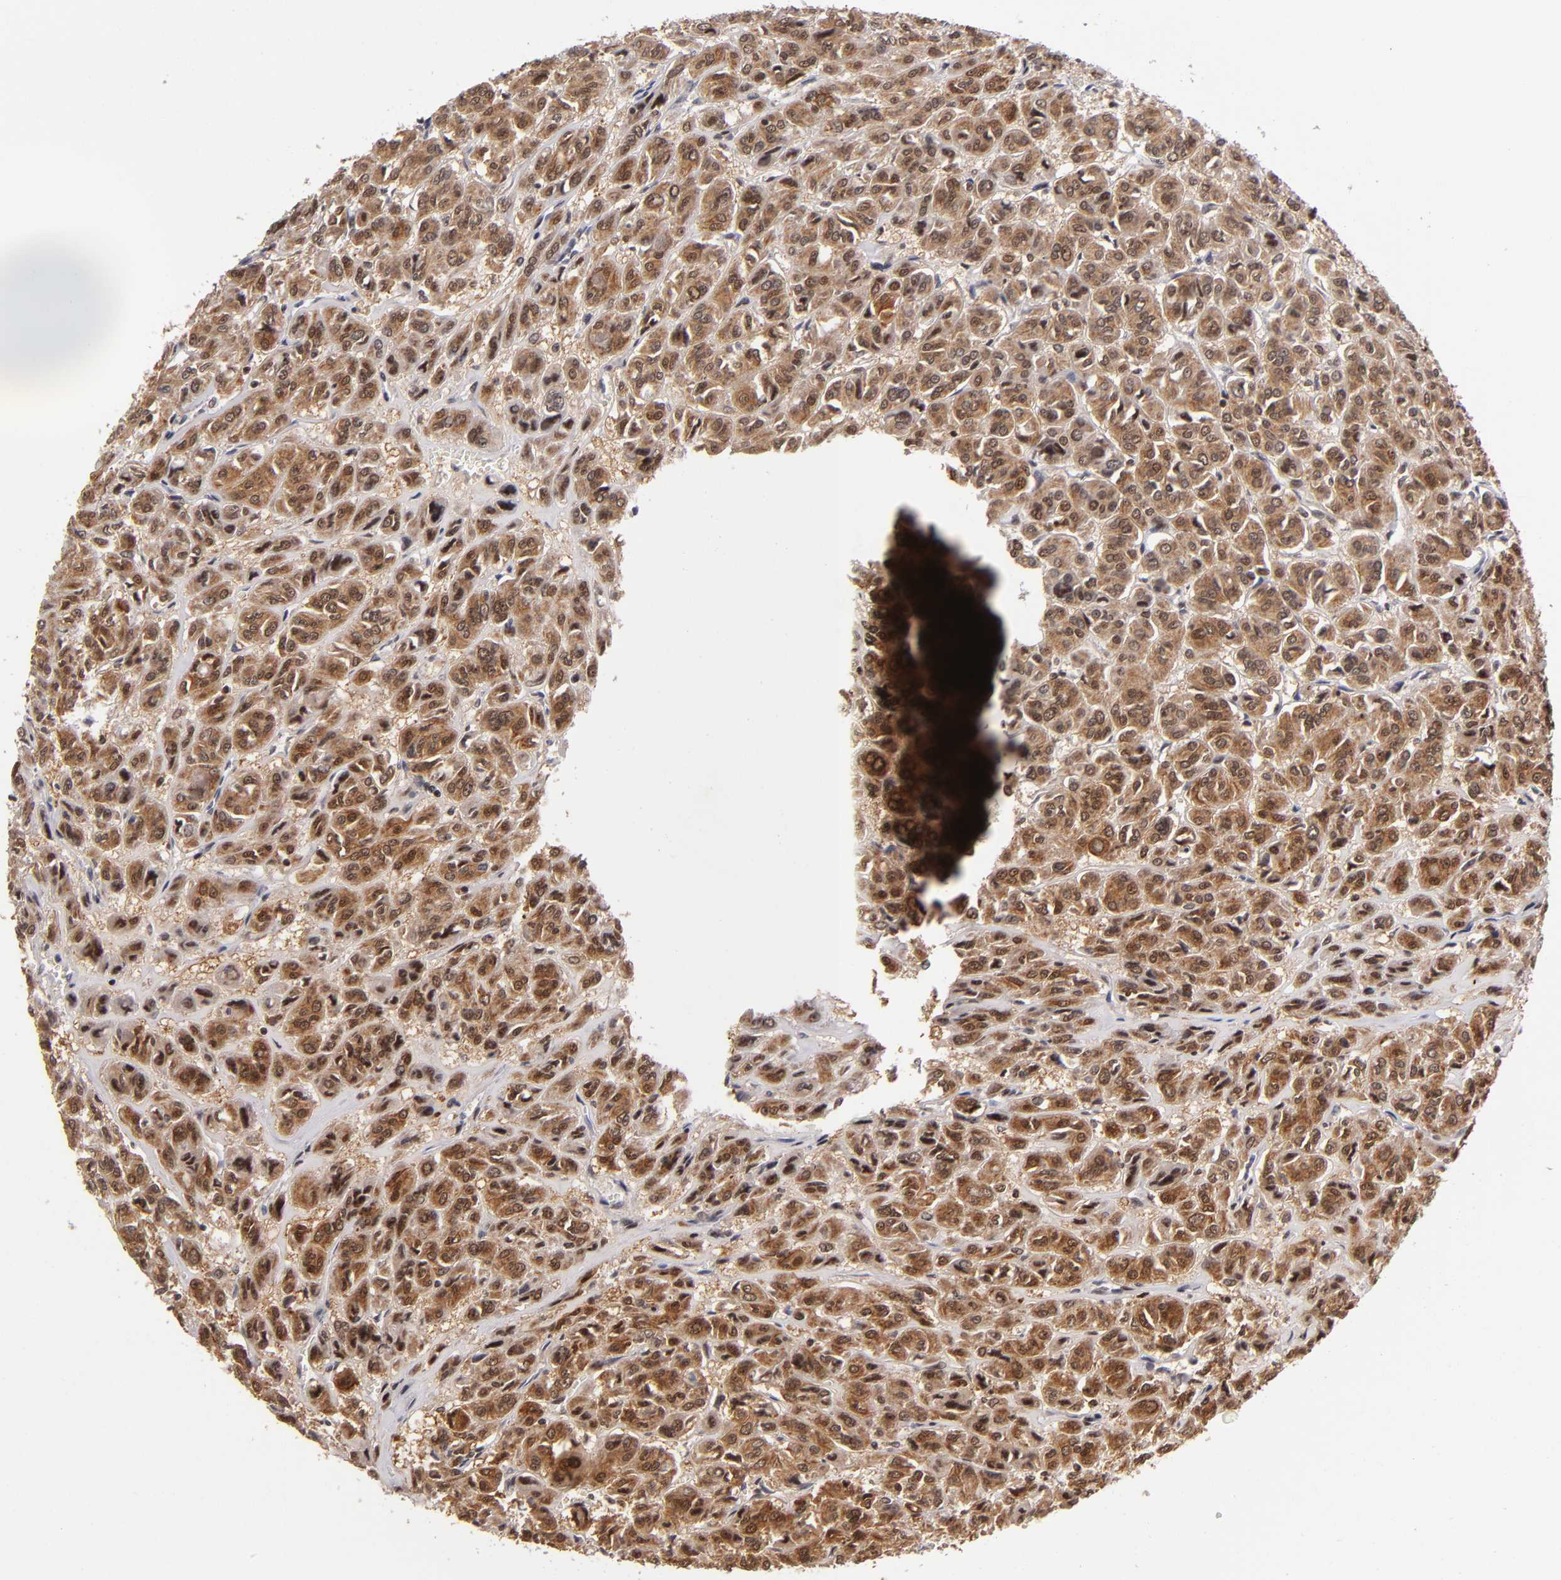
{"staining": {"intensity": "strong", "quantity": ">75%", "location": "cytoplasmic/membranous,nuclear"}, "tissue": "thyroid cancer", "cell_type": "Tumor cells", "image_type": "cancer", "snomed": [{"axis": "morphology", "description": "Follicular adenoma carcinoma, NOS"}, {"axis": "topography", "description": "Thyroid gland"}], "caption": "The immunohistochemical stain highlights strong cytoplasmic/membranous and nuclear staining in tumor cells of thyroid cancer tissue.", "gene": "PCNX4", "patient": {"sex": "female", "age": 71}}